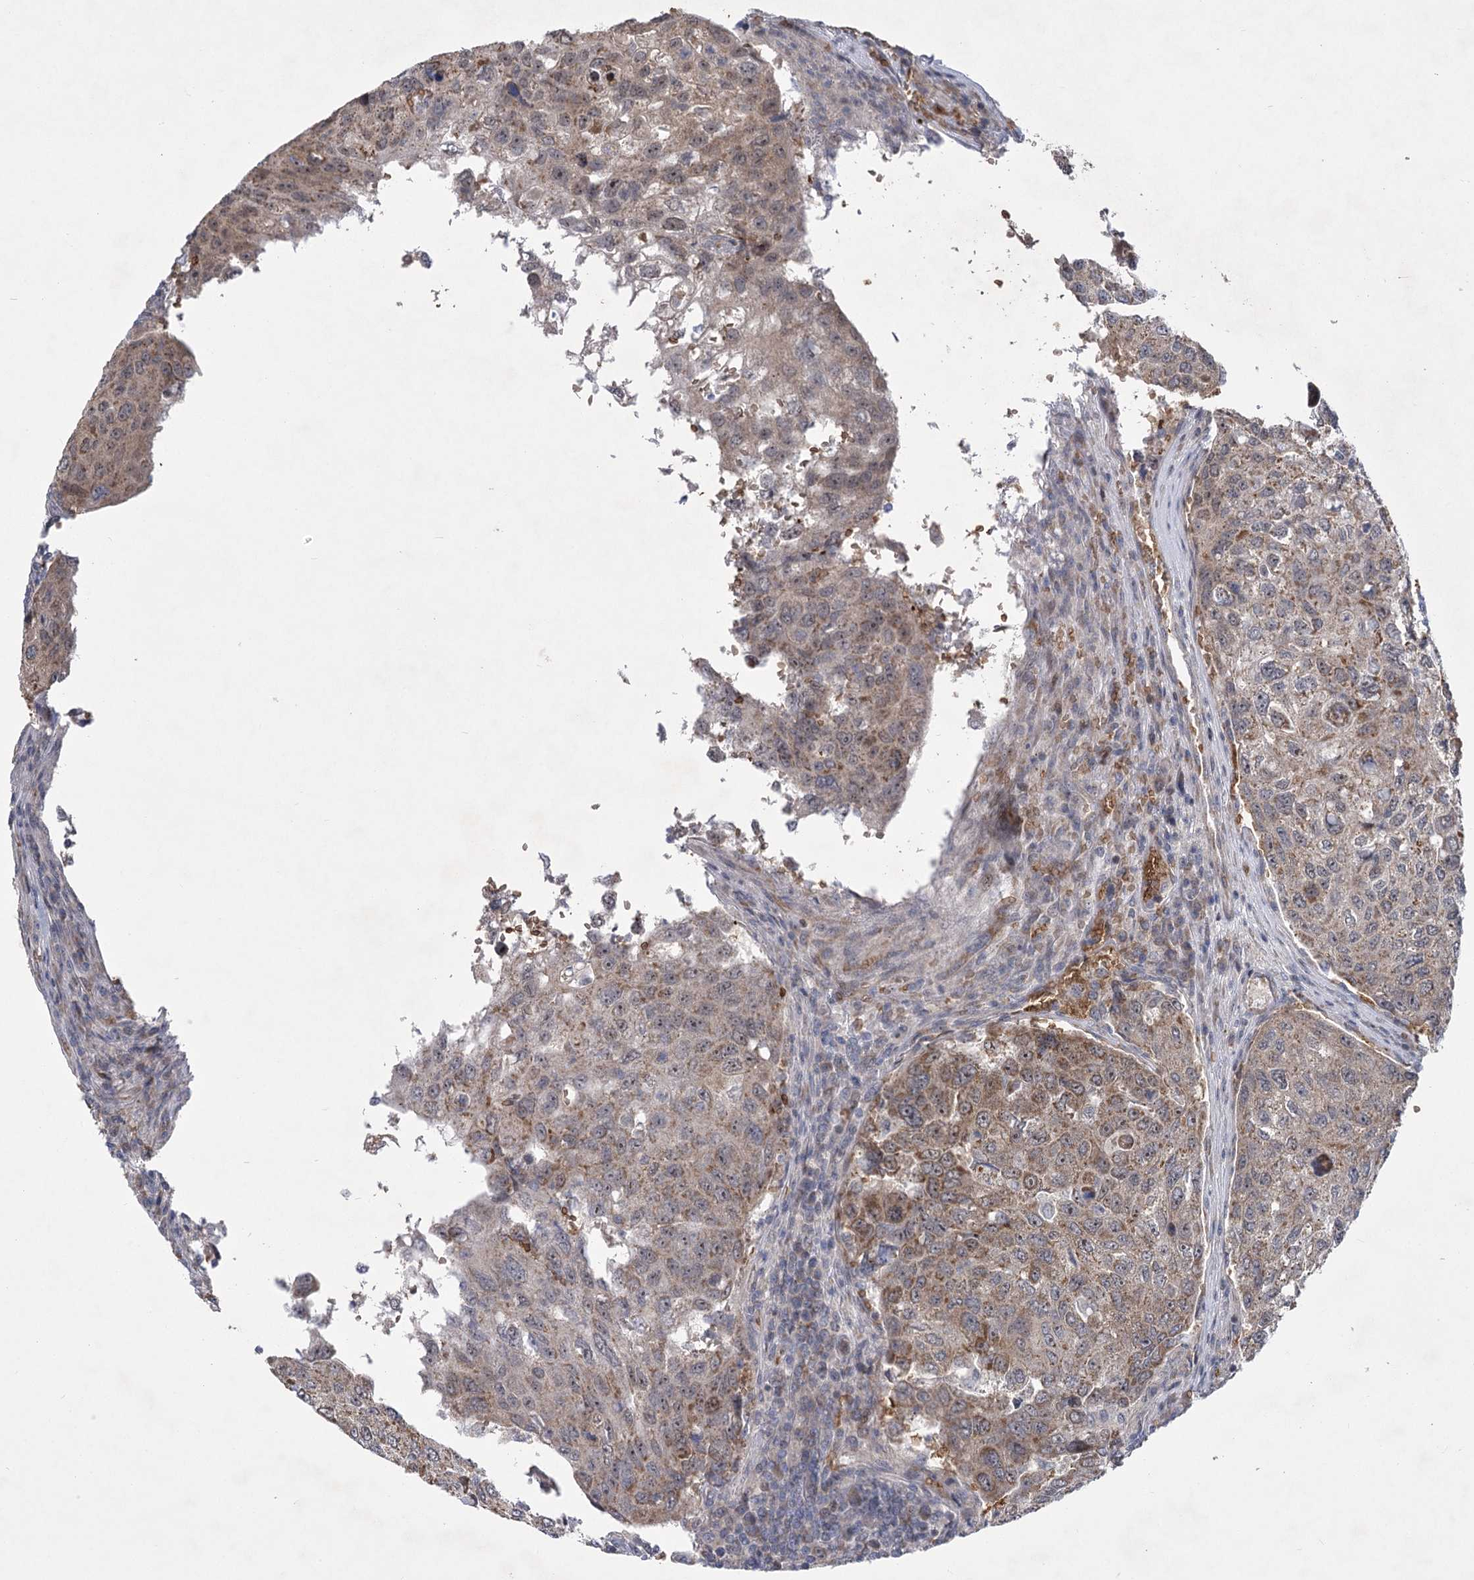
{"staining": {"intensity": "moderate", "quantity": "<25%", "location": "cytoplasmic/membranous"}, "tissue": "urothelial cancer", "cell_type": "Tumor cells", "image_type": "cancer", "snomed": [{"axis": "morphology", "description": "Urothelial carcinoma, High grade"}, {"axis": "topography", "description": "Lymph node"}, {"axis": "topography", "description": "Urinary bladder"}], "caption": "A histopathology image of urothelial cancer stained for a protein shows moderate cytoplasmic/membranous brown staining in tumor cells.", "gene": "NSMCE4A", "patient": {"sex": "male", "age": 51}}